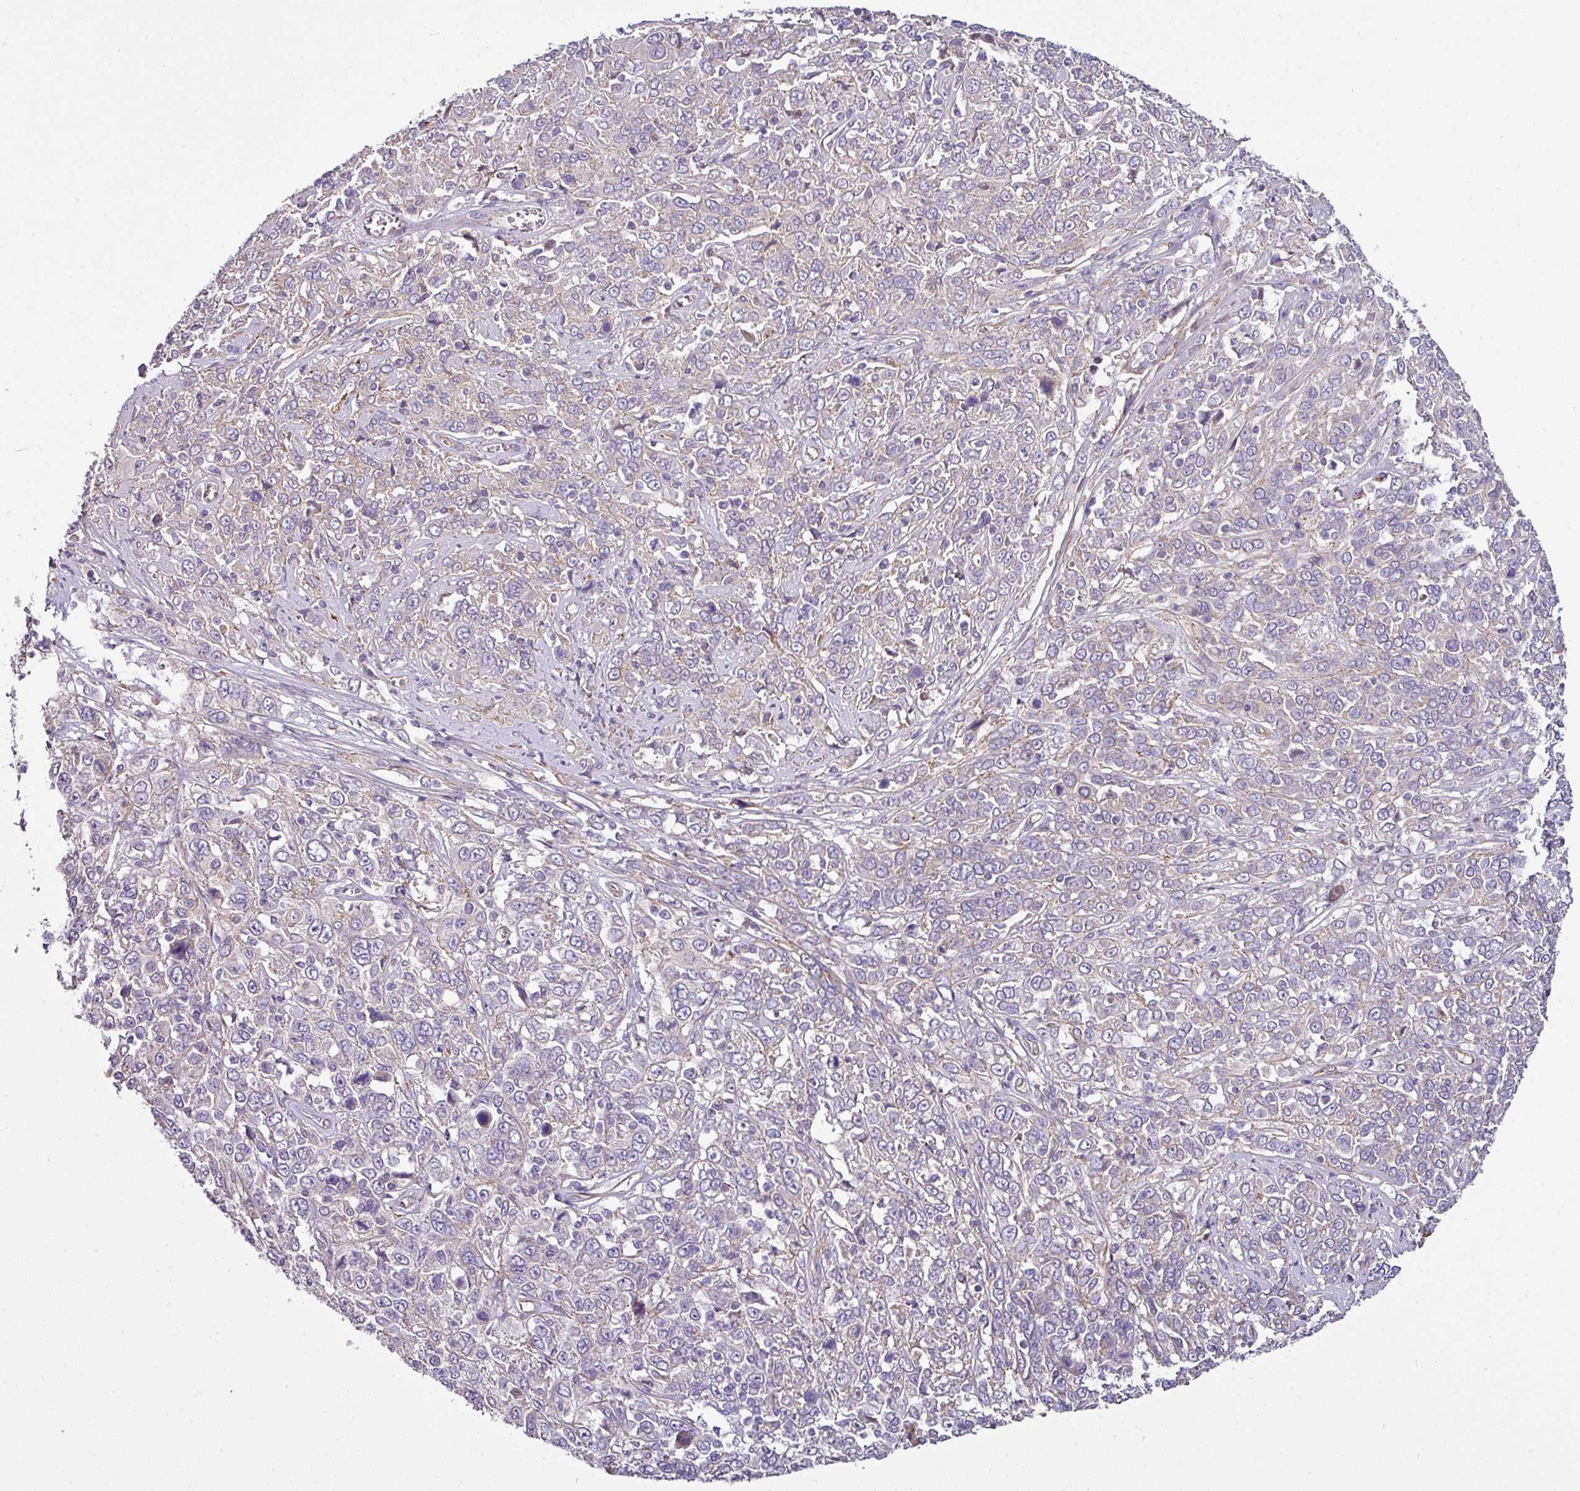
{"staining": {"intensity": "negative", "quantity": "none", "location": "none"}, "tissue": "cervical cancer", "cell_type": "Tumor cells", "image_type": "cancer", "snomed": [{"axis": "morphology", "description": "Squamous cell carcinoma, NOS"}, {"axis": "topography", "description": "Cervix"}], "caption": "This is a histopathology image of immunohistochemistry (IHC) staining of squamous cell carcinoma (cervical), which shows no staining in tumor cells.", "gene": "GAN", "patient": {"sex": "female", "age": 46}}